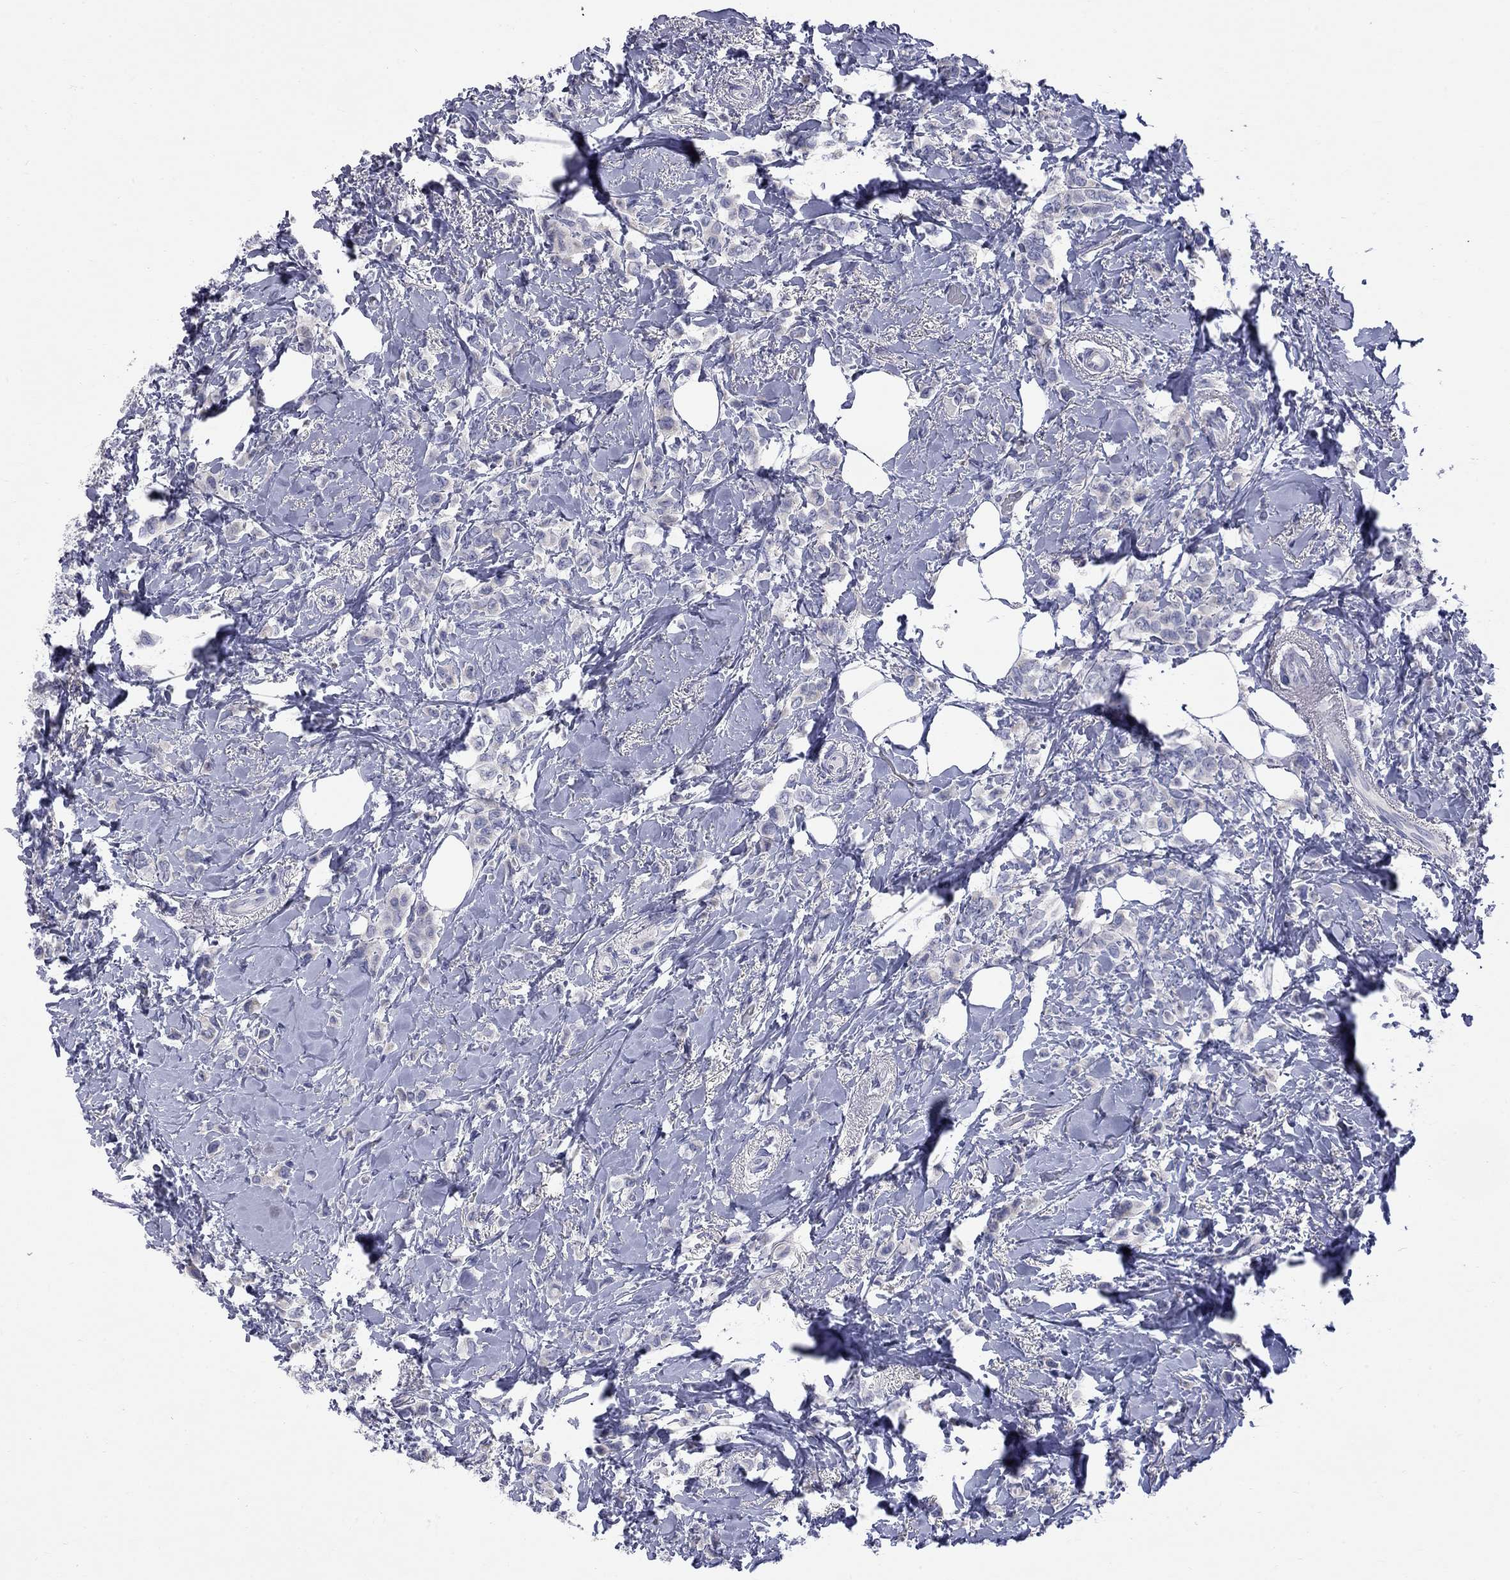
{"staining": {"intensity": "negative", "quantity": "none", "location": "none"}, "tissue": "breast cancer", "cell_type": "Tumor cells", "image_type": "cancer", "snomed": [{"axis": "morphology", "description": "Lobular carcinoma"}, {"axis": "topography", "description": "Breast"}], "caption": "High power microscopy histopathology image of an immunohistochemistry image of lobular carcinoma (breast), revealing no significant expression in tumor cells.", "gene": "ABCB4", "patient": {"sex": "female", "age": 66}}